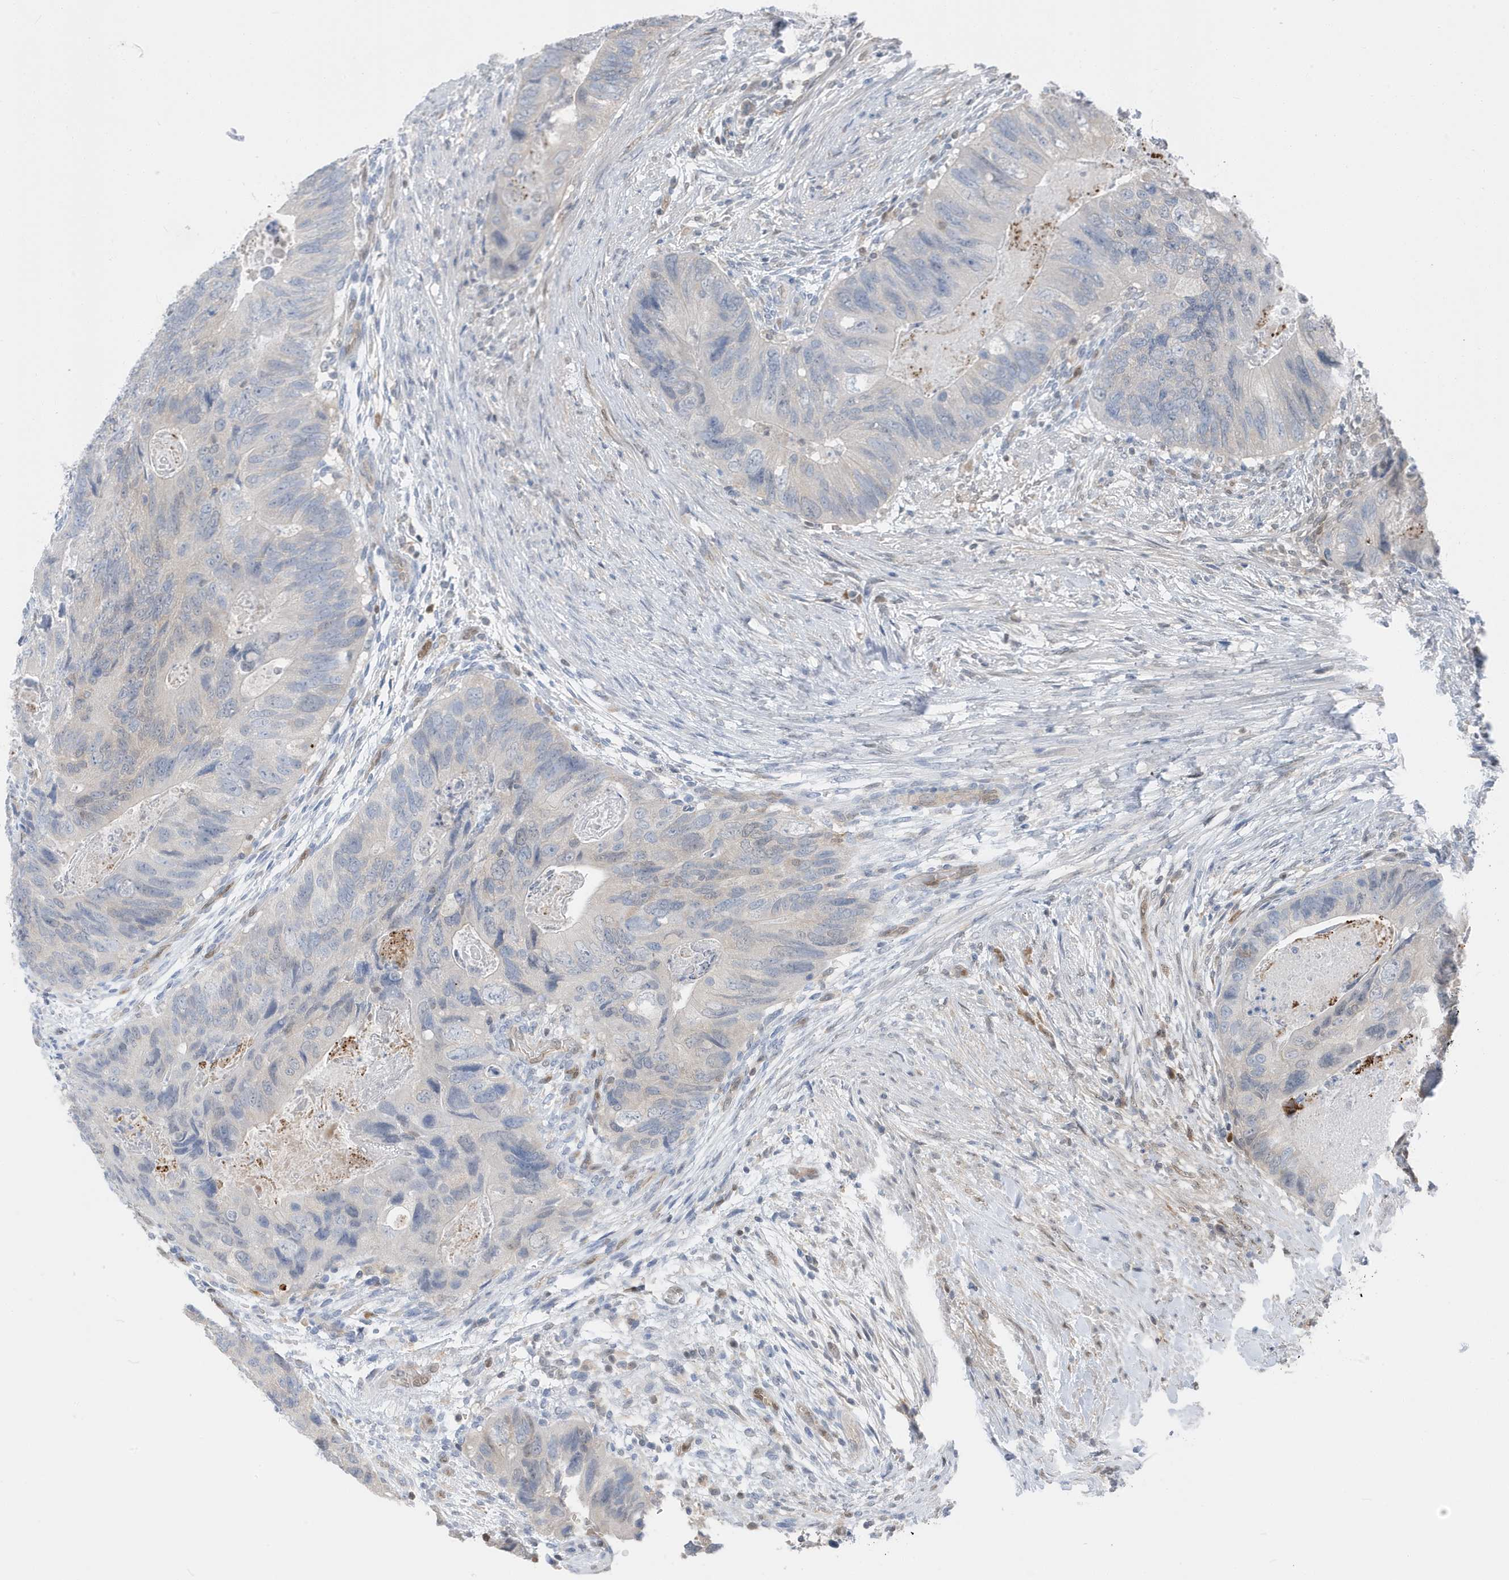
{"staining": {"intensity": "negative", "quantity": "none", "location": "none"}, "tissue": "colorectal cancer", "cell_type": "Tumor cells", "image_type": "cancer", "snomed": [{"axis": "morphology", "description": "Adenocarcinoma, NOS"}, {"axis": "topography", "description": "Rectum"}], "caption": "A photomicrograph of adenocarcinoma (colorectal) stained for a protein displays no brown staining in tumor cells.", "gene": "NCOA7", "patient": {"sex": "male", "age": 63}}